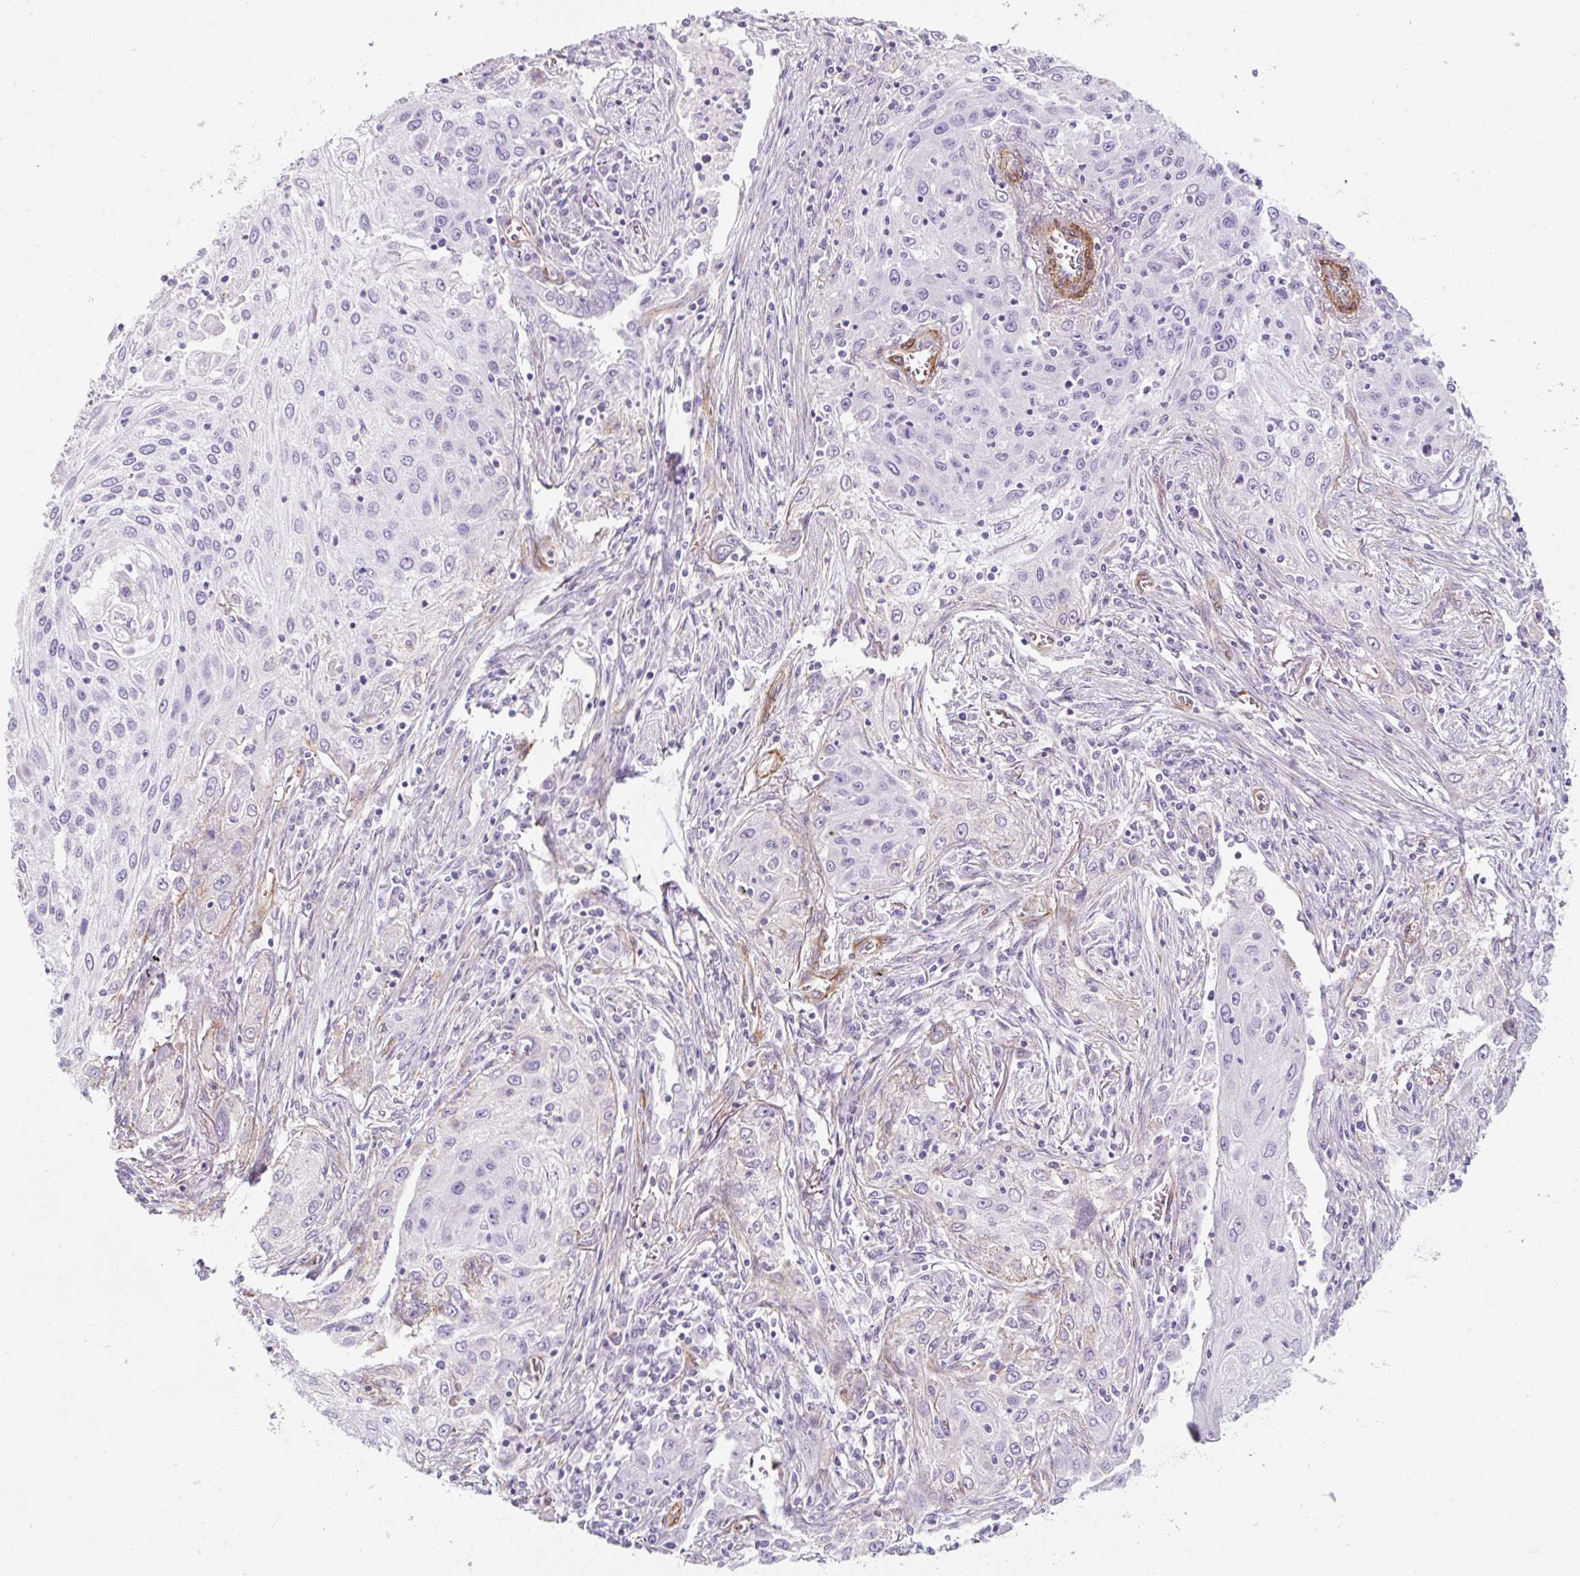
{"staining": {"intensity": "negative", "quantity": "none", "location": "none"}, "tissue": "lung cancer", "cell_type": "Tumor cells", "image_type": "cancer", "snomed": [{"axis": "morphology", "description": "Squamous cell carcinoma, NOS"}, {"axis": "topography", "description": "Lung"}], "caption": "This photomicrograph is of squamous cell carcinoma (lung) stained with immunohistochemistry to label a protein in brown with the nuclei are counter-stained blue. There is no positivity in tumor cells. The staining was performed using DAB to visualize the protein expression in brown, while the nuclei were stained in blue with hematoxylin (Magnification: 20x).", "gene": "CAVIN3", "patient": {"sex": "female", "age": 69}}